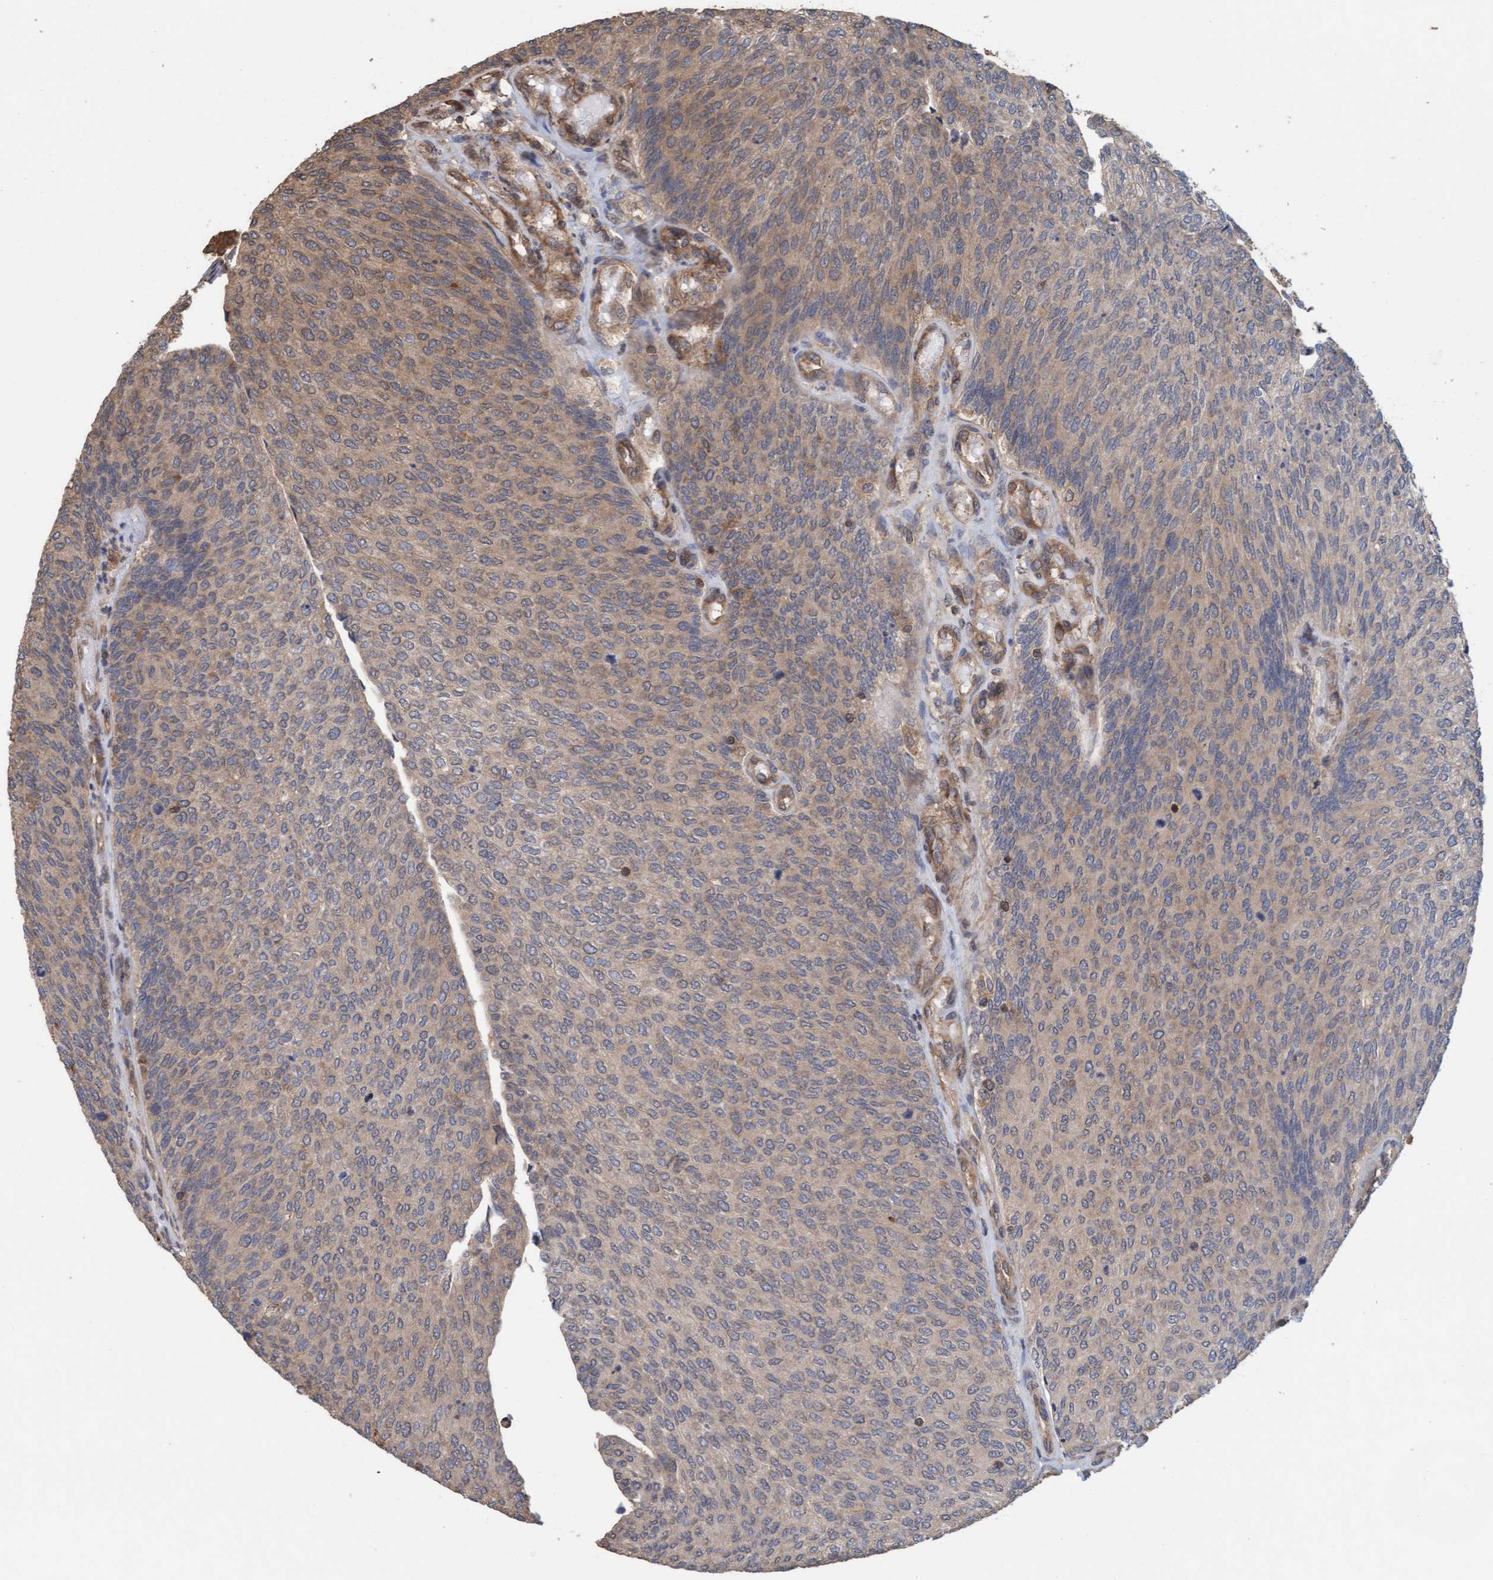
{"staining": {"intensity": "moderate", "quantity": ">75%", "location": "cytoplasmic/membranous"}, "tissue": "urothelial cancer", "cell_type": "Tumor cells", "image_type": "cancer", "snomed": [{"axis": "morphology", "description": "Urothelial carcinoma, Low grade"}, {"axis": "topography", "description": "Urinary bladder"}], "caption": "Human urothelial cancer stained with a brown dye displays moderate cytoplasmic/membranous positive expression in about >75% of tumor cells.", "gene": "FXR2", "patient": {"sex": "female", "age": 79}}